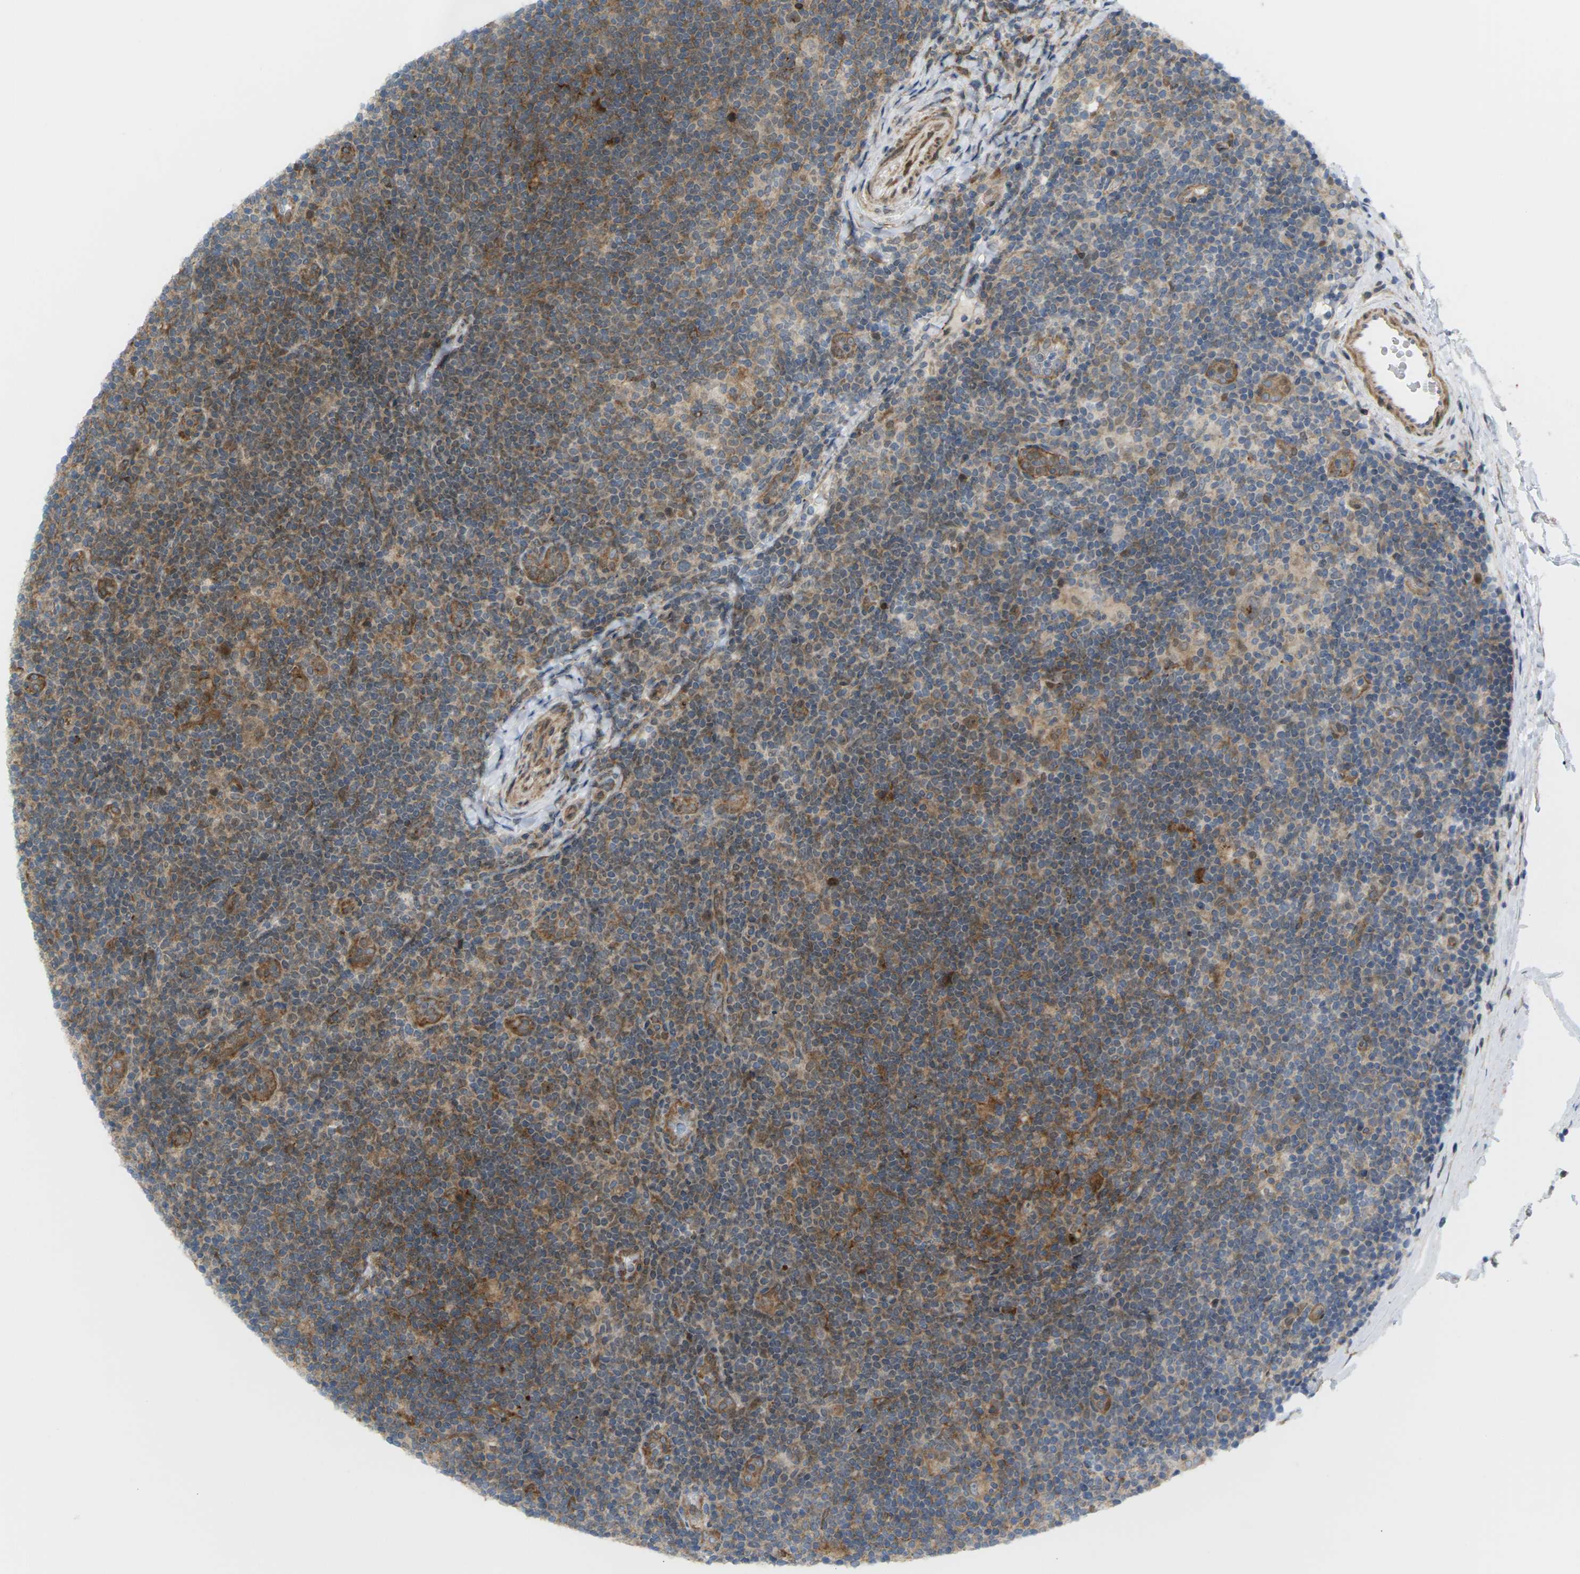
{"staining": {"intensity": "moderate", "quantity": ">75%", "location": "cytoplasmic/membranous"}, "tissue": "lymphoma", "cell_type": "Tumor cells", "image_type": "cancer", "snomed": [{"axis": "morphology", "description": "Hodgkin's disease, NOS"}, {"axis": "topography", "description": "Lymph node"}], "caption": "IHC (DAB (3,3'-diaminobenzidine)) staining of Hodgkin's disease exhibits moderate cytoplasmic/membranous protein positivity in approximately >75% of tumor cells.", "gene": "ROBO1", "patient": {"sex": "female", "age": 57}}